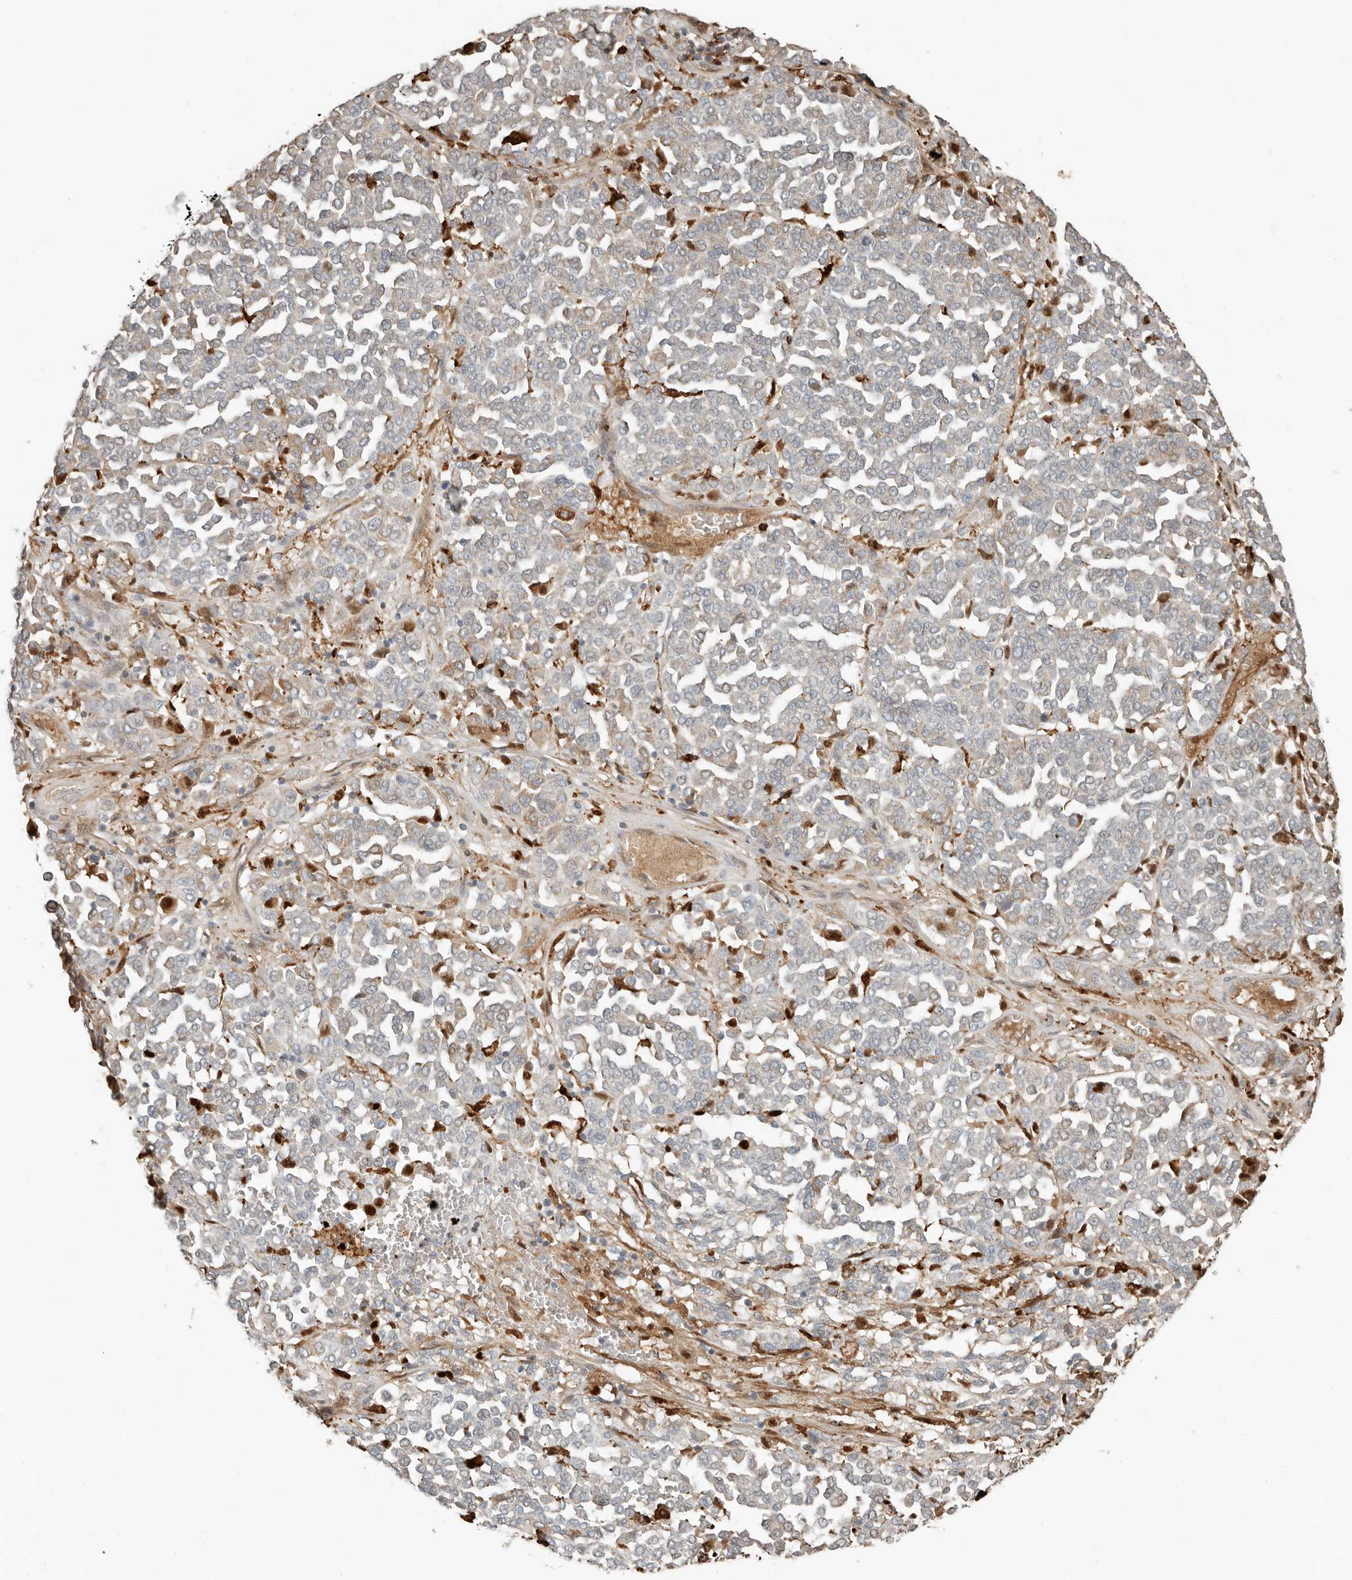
{"staining": {"intensity": "negative", "quantity": "none", "location": "none"}, "tissue": "melanoma", "cell_type": "Tumor cells", "image_type": "cancer", "snomed": [{"axis": "morphology", "description": "Malignant melanoma, Metastatic site"}, {"axis": "topography", "description": "Pancreas"}], "caption": "Immunohistochemical staining of malignant melanoma (metastatic site) exhibits no significant expression in tumor cells.", "gene": "KLHL38", "patient": {"sex": "female", "age": 30}}